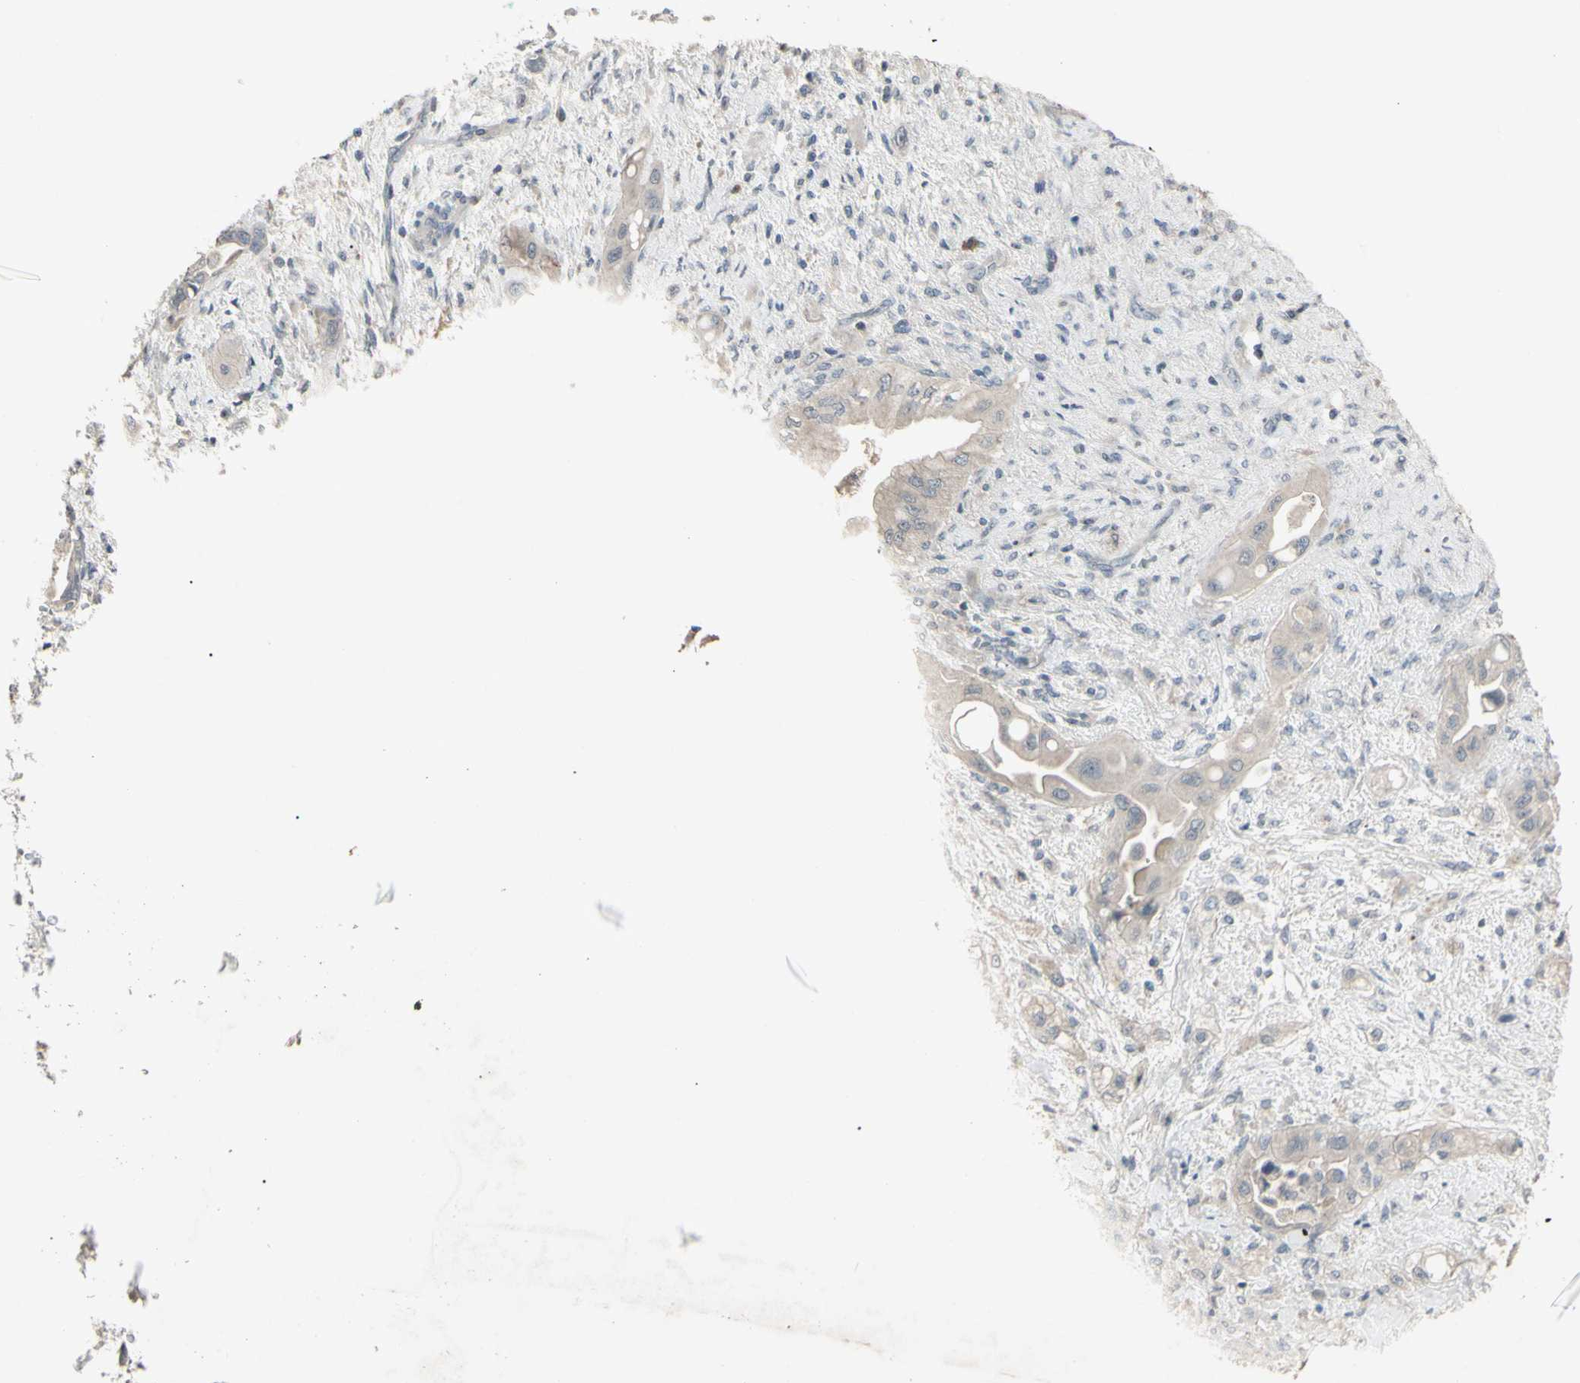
{"staining": {"intensity": "weak", "quantity": ">75%", "location": "cytoplasmic/membranous"}, "tissue": "liver cancer", "cell_type": "Tumor cells", "image_type": "cancer", "snomed": [{"axis": "morphology", "description": "Cholangiocarcinoma"}, {"axis": "topography", "description": "Liver"}], "caption": "There is low levels of weak cytoplasmic/membranous positivity in tumor cells of liver cancer, as demonstrated by immunohistochemical staining (brown color).", "gene": "PIAS4", "patient": {"sex": "female", "age": 61}}